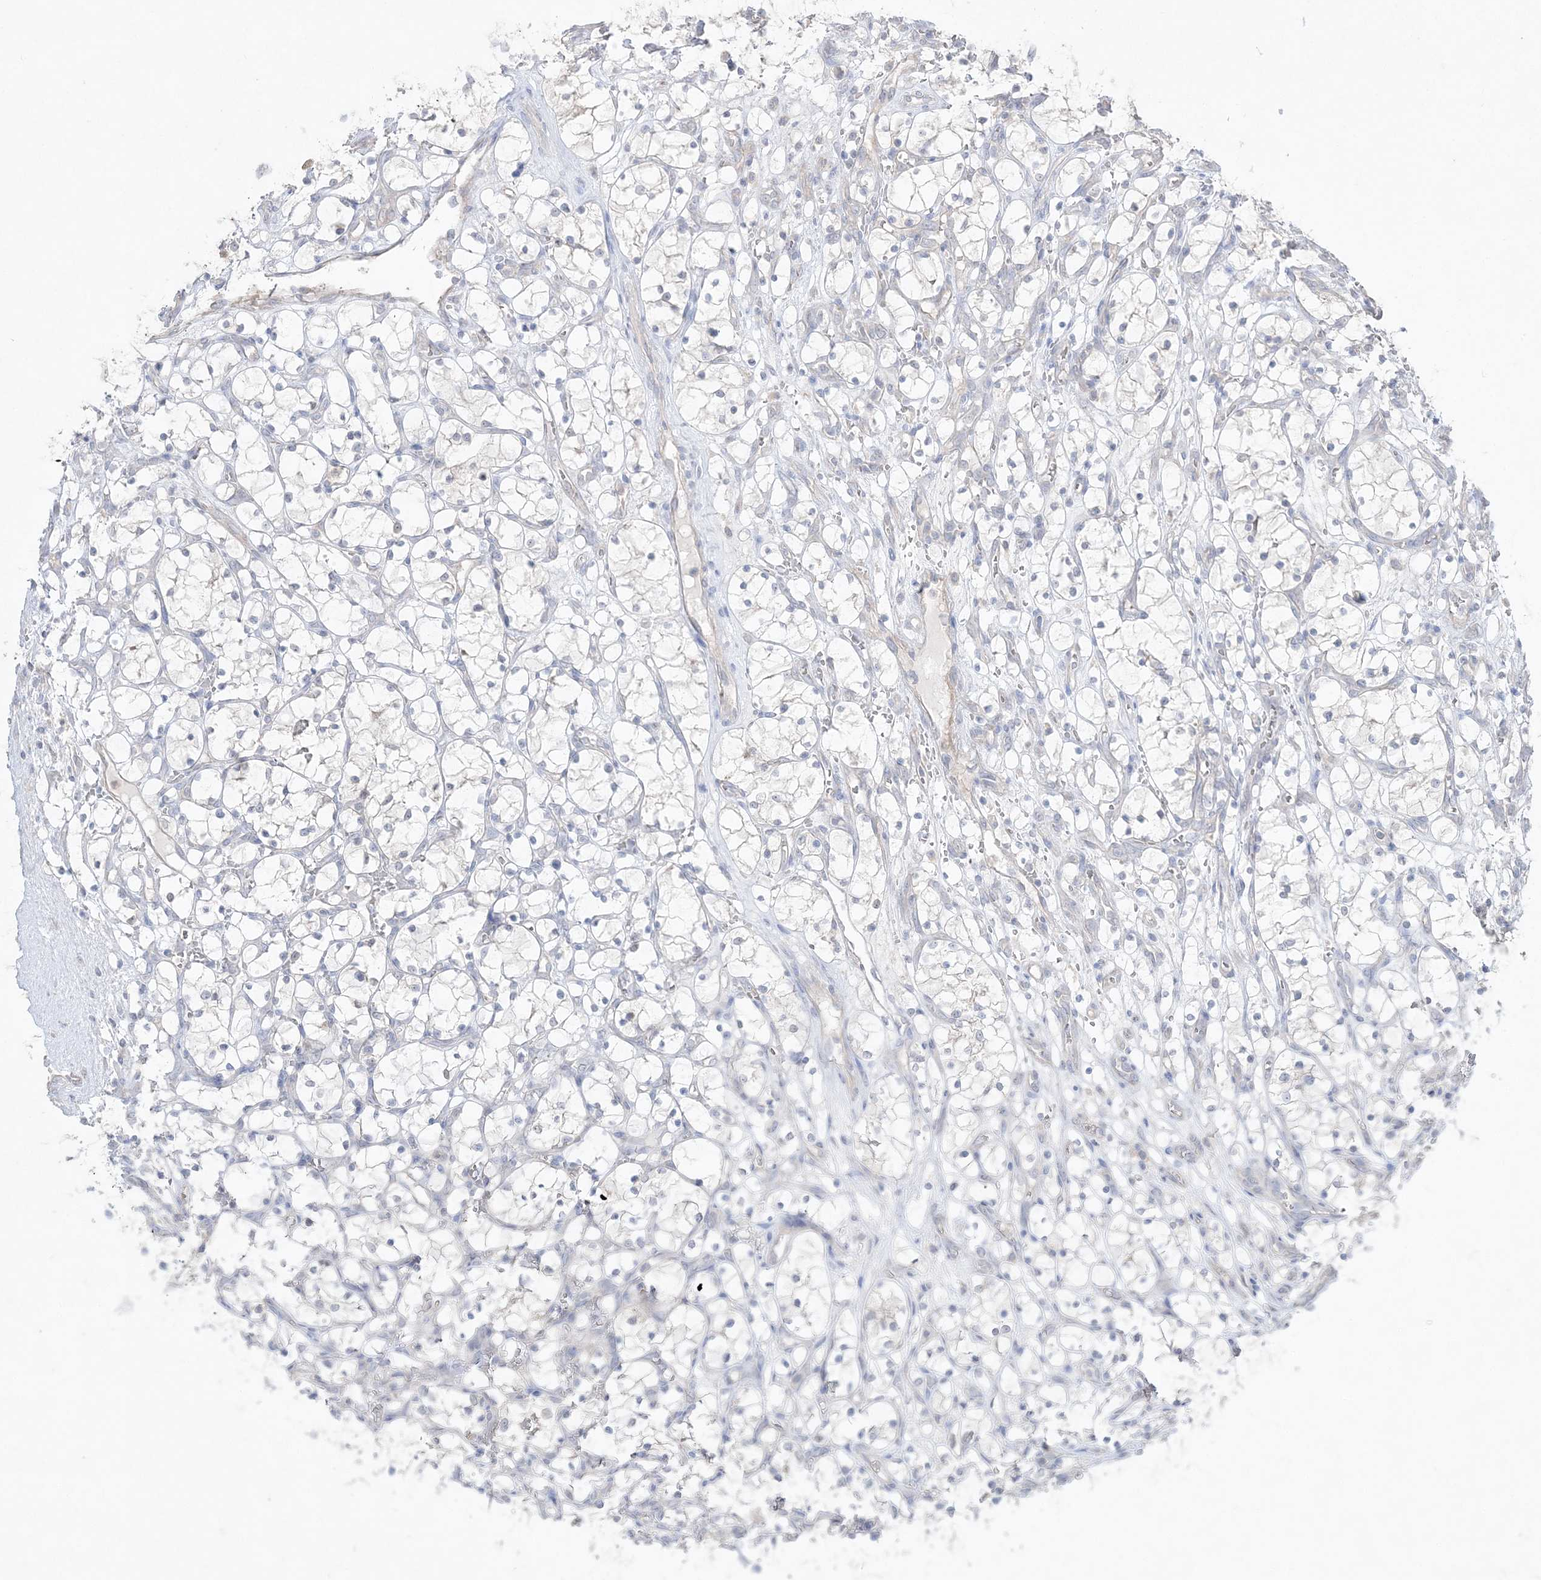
{"staining": {"intensity": "negative", "quantity": "none", "location": "none"}, "tissue": "renal cancer", "cell_type": "Tumor cells", "image_type": "cancer", "snomed": [{"axis": "morphology", "description": "Adenocarcinoma, NOS"}, {"axis": "topography", "description": "Kidney"}], "caption": "High magnification brightfield microscopy of adenocarcinoma (renal) stained with DAB (brown) and counterstained with hematoxylin (blue): tumor cells show no significant expression.", "gene": "SH3BP4", "patient": {"sex": "female", "age": 69}}